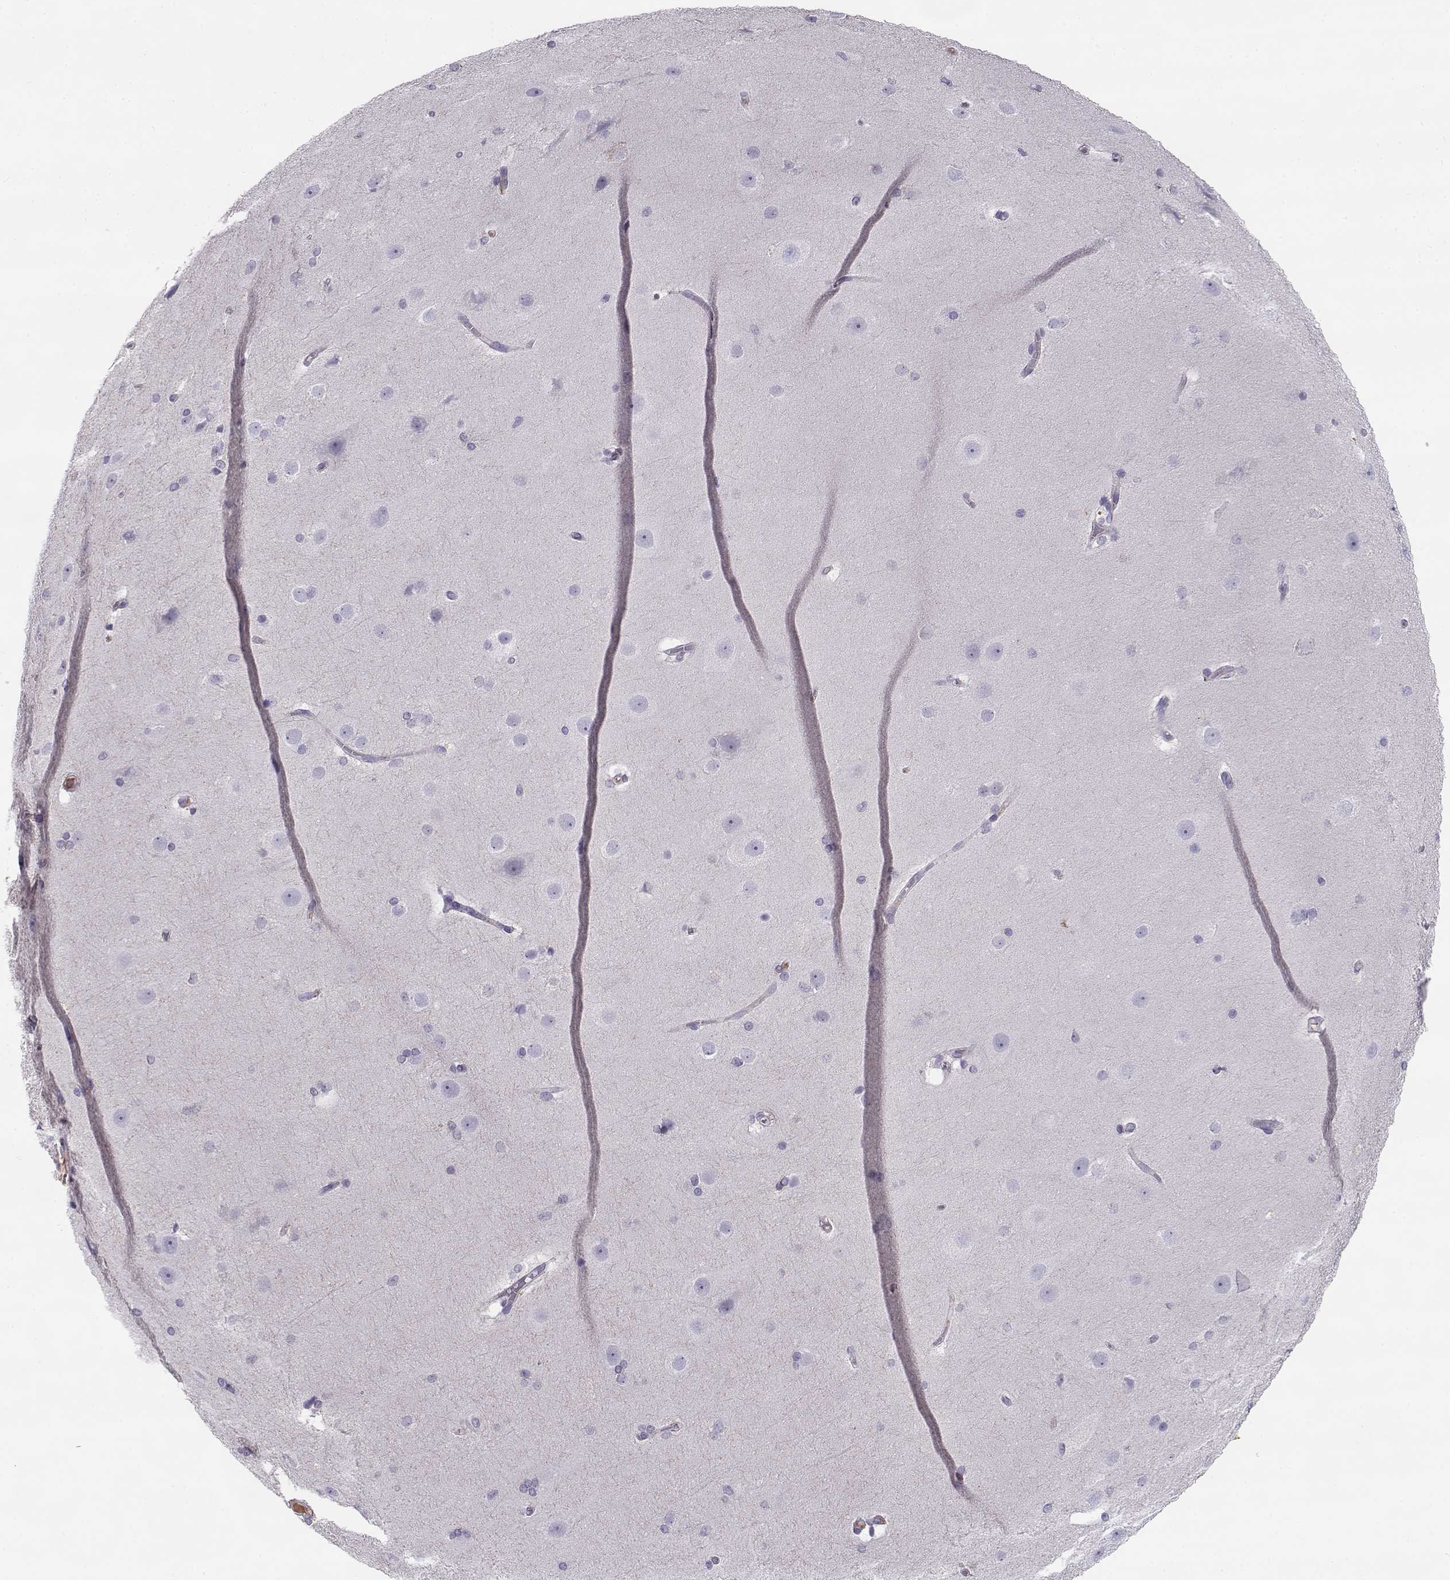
{"staining": {"intensity": "negative", "quantity": "none", "location": "none"}, "tissue": "hippocampus", "cell_type": "Glial cells", "image_type": "normal", "snomed": [{"axis": "morphology", "description": "Normal tissue, NOS"}, {"axis": "topography", "description": "Cerebral cortex"}, {"axis": "topography", "description": "Hippocampus"}], "caption": "Immunohistochemistry (IHC) of unremarkable hippocampus demonstrates no positivity in glial cells.", "gene": "SLCO6A1", "patient": {"sex": "female", "age": 19}}